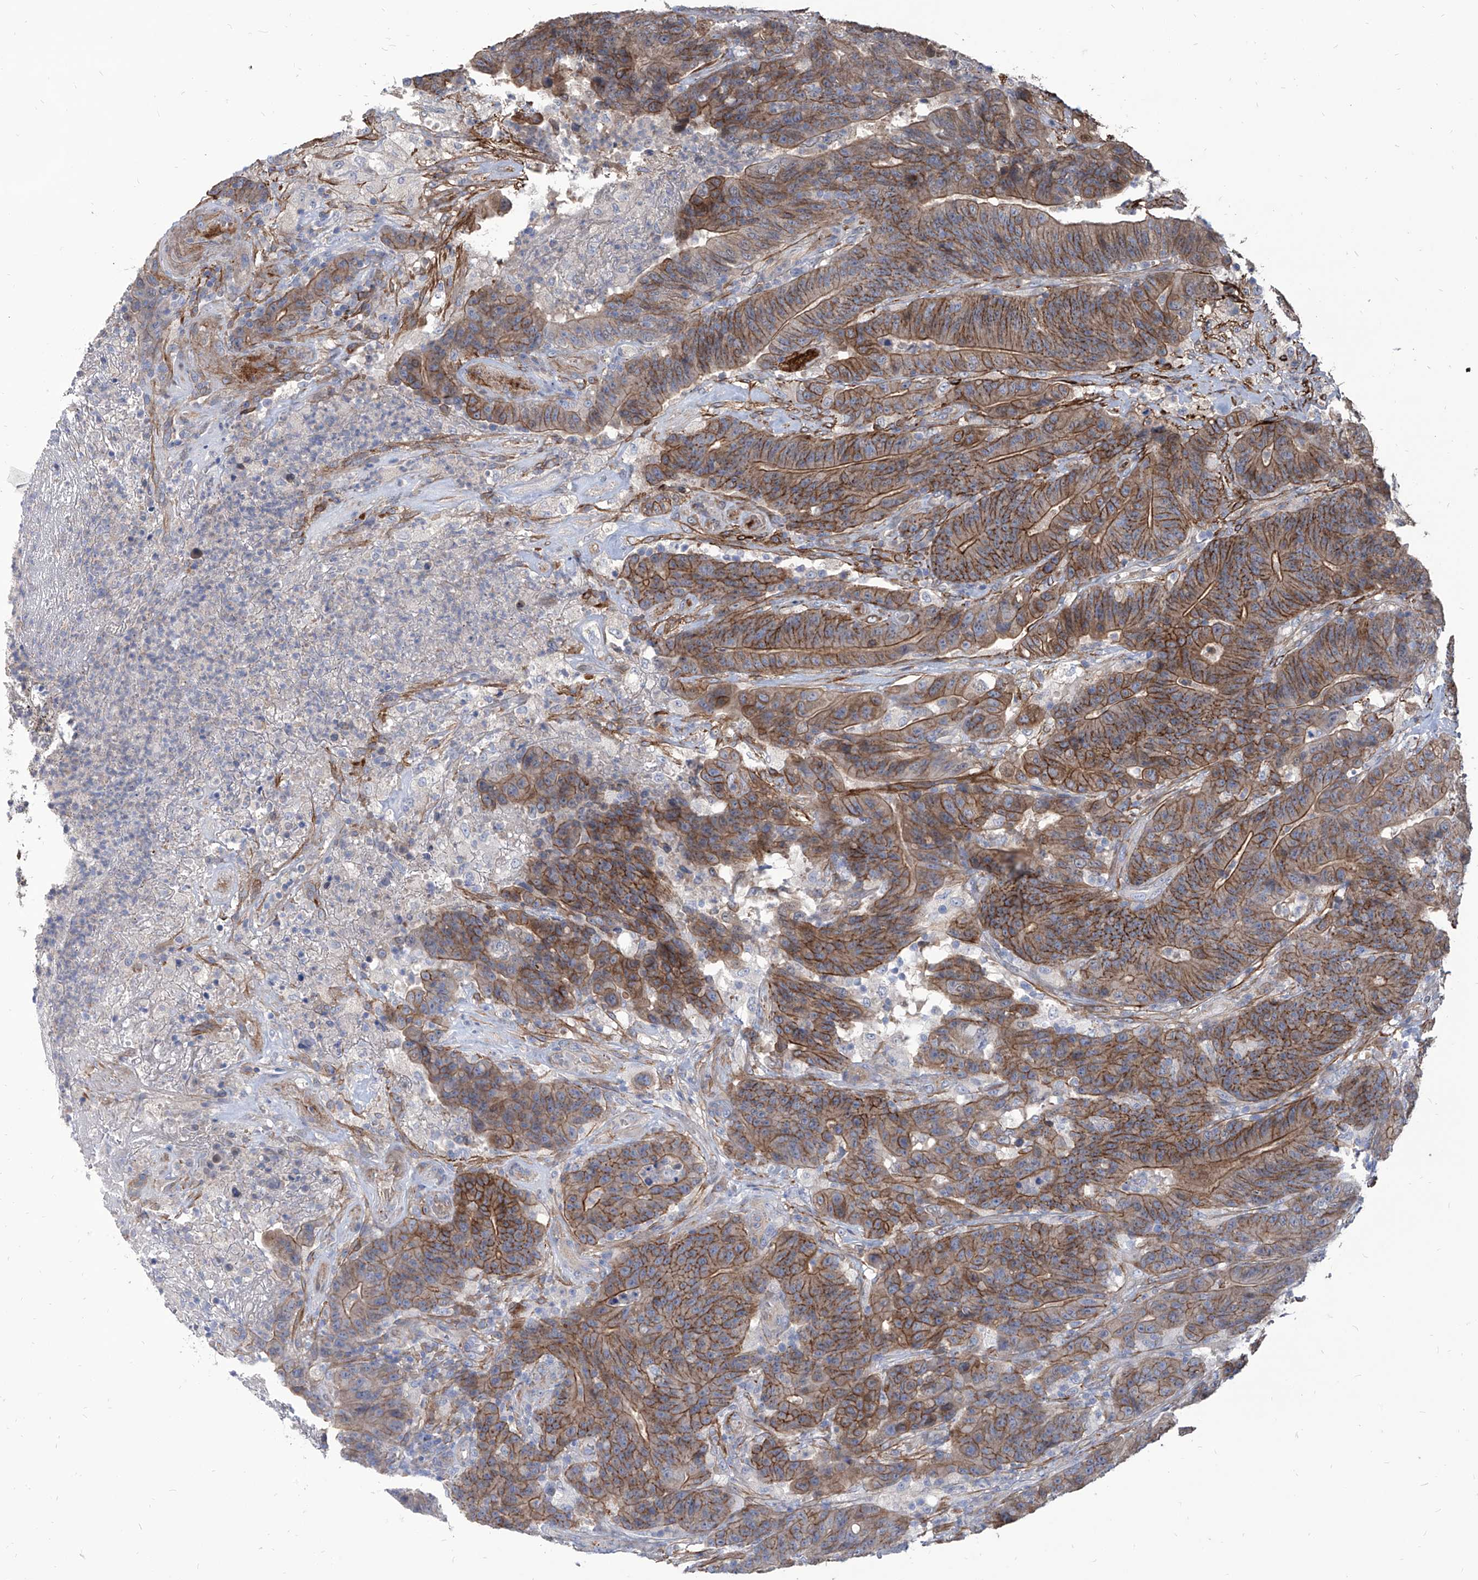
{"staining": {"intensity": "moderate", "quantity": ">75%", "location": "cytoplasmic/membranous"}, "tissue": "colorectal cancer", "cell_type": "Tumor cells", "image_type": "cancer", "snomed": [{"axis": "morphology", "description": "Normal tissue, NOS"}, {"axis": "morphology", "description": "Adenocarcinoma, NOS"}, {"axis": "topography", "description": "Colon"}], "caption": "The photomicrograph reveals immunohistochemical staining of colorectal cancer (adenocarcinoma). There is moderate cytoplasmic/membranous positivity is identified in approximately >75% of tumor cells. Using DAB (3,3'-diaminobenzidine) (brown) and hematoxylin (blue) stains, captured at high magnification using brightfield microscopy.", "gene": "FAM83B", "patient": {"sex": "female", "age": 75}}